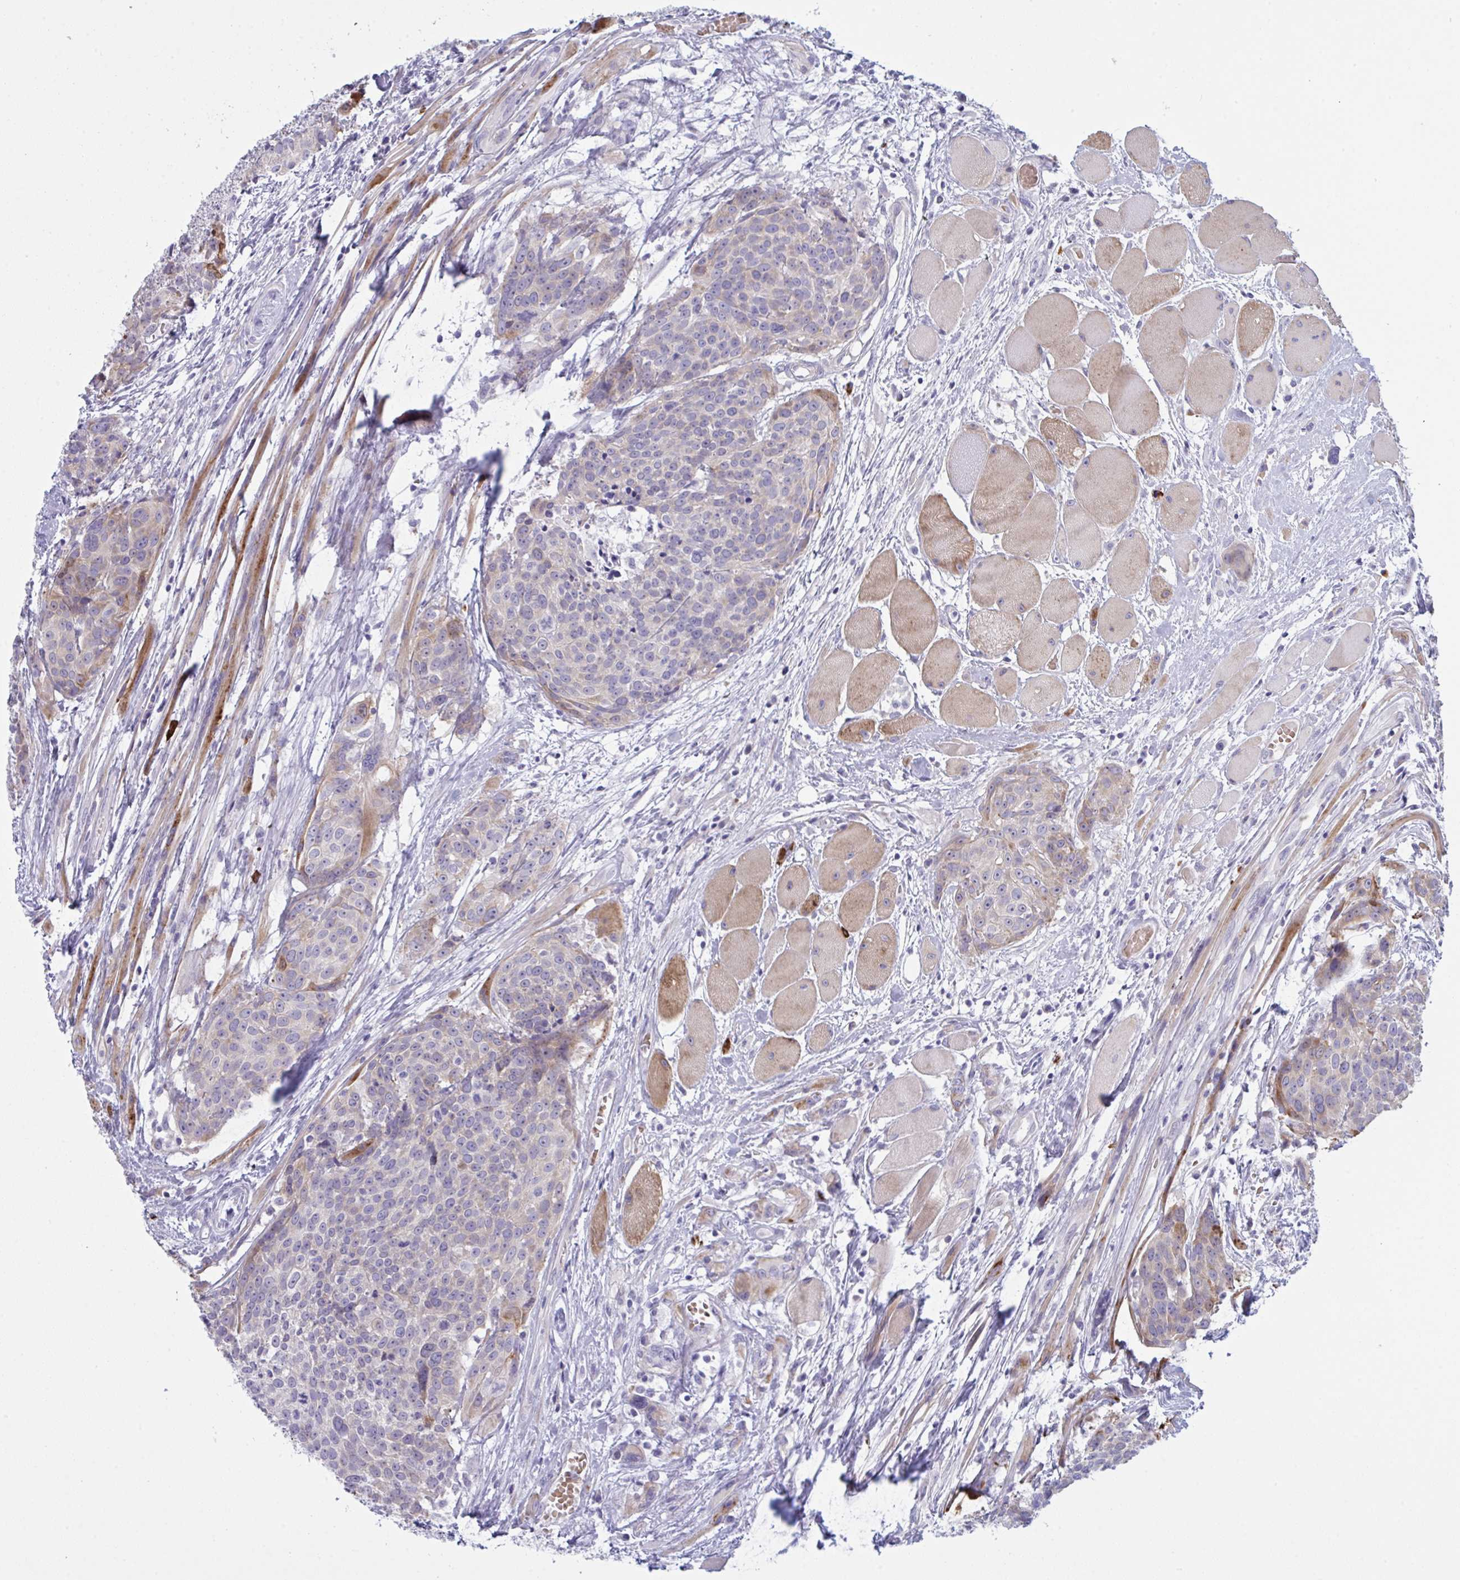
{"staining": {"intensity": "negative", "quantity": "none", "location": "none"}, "tissue": "head and neck cancer", "cell_type": "Tumor cells", "image_type": "cancer", "snomed": [{"axis": "morphology", "description": "Squamous cell carcinoma, NOS"}, {"axis": "topography", "description": "Oral tissue"}, {"axis": "topography", "description": "Head-Neck"}], "caption": "This is a micrograph of IHC staining of squamous cell carcinoma (head and neck), which shows no positivity in tumor cells.", "gene": "ZNF684", "patient": {"sex": "male", "age": 64}}